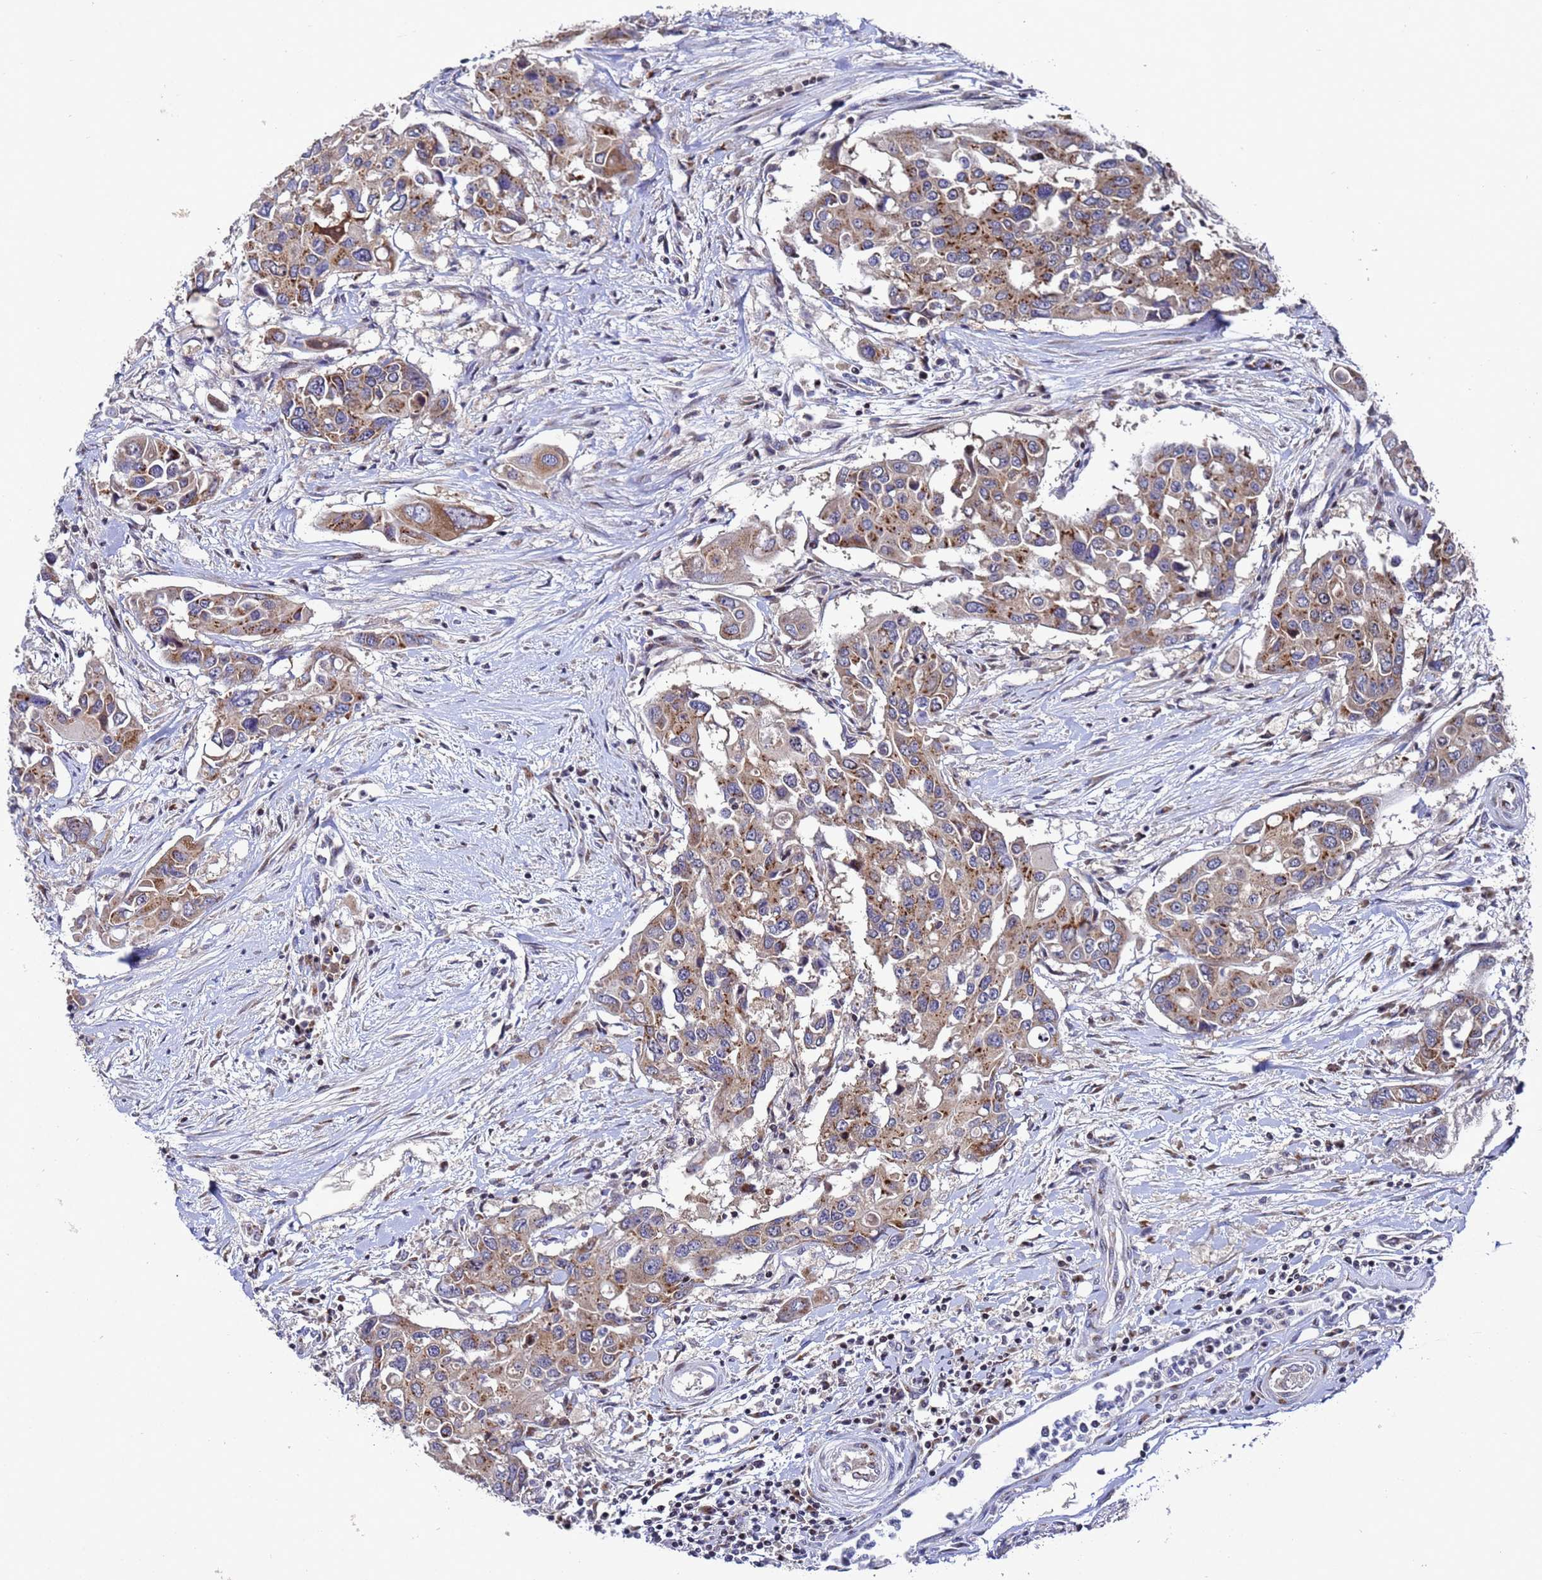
{"staining": {"intensity": "moderate", "quantity": "25%-75%", "location": "cytoplasmic/membranous"}, "tissue": "colorectal cancer", "cell_type": "Tumor cells", "image_type": "cancer", "snomed": [{"axis": "morphology", "description": "Adenocarcinoma, NOS"}, {"axis": "topography", "description": "Colon"}], "caption": "Immunohistochemical staining of colorectal cancer reveals medium levels of moderate cytoplasmic/membranous protein staining in approximately 25%-75% of tumor cells. (IHC, brightfield microscopy, high magnification).", "gene": "NSUN6", "patient": {"sex": "male", "age": 77}}